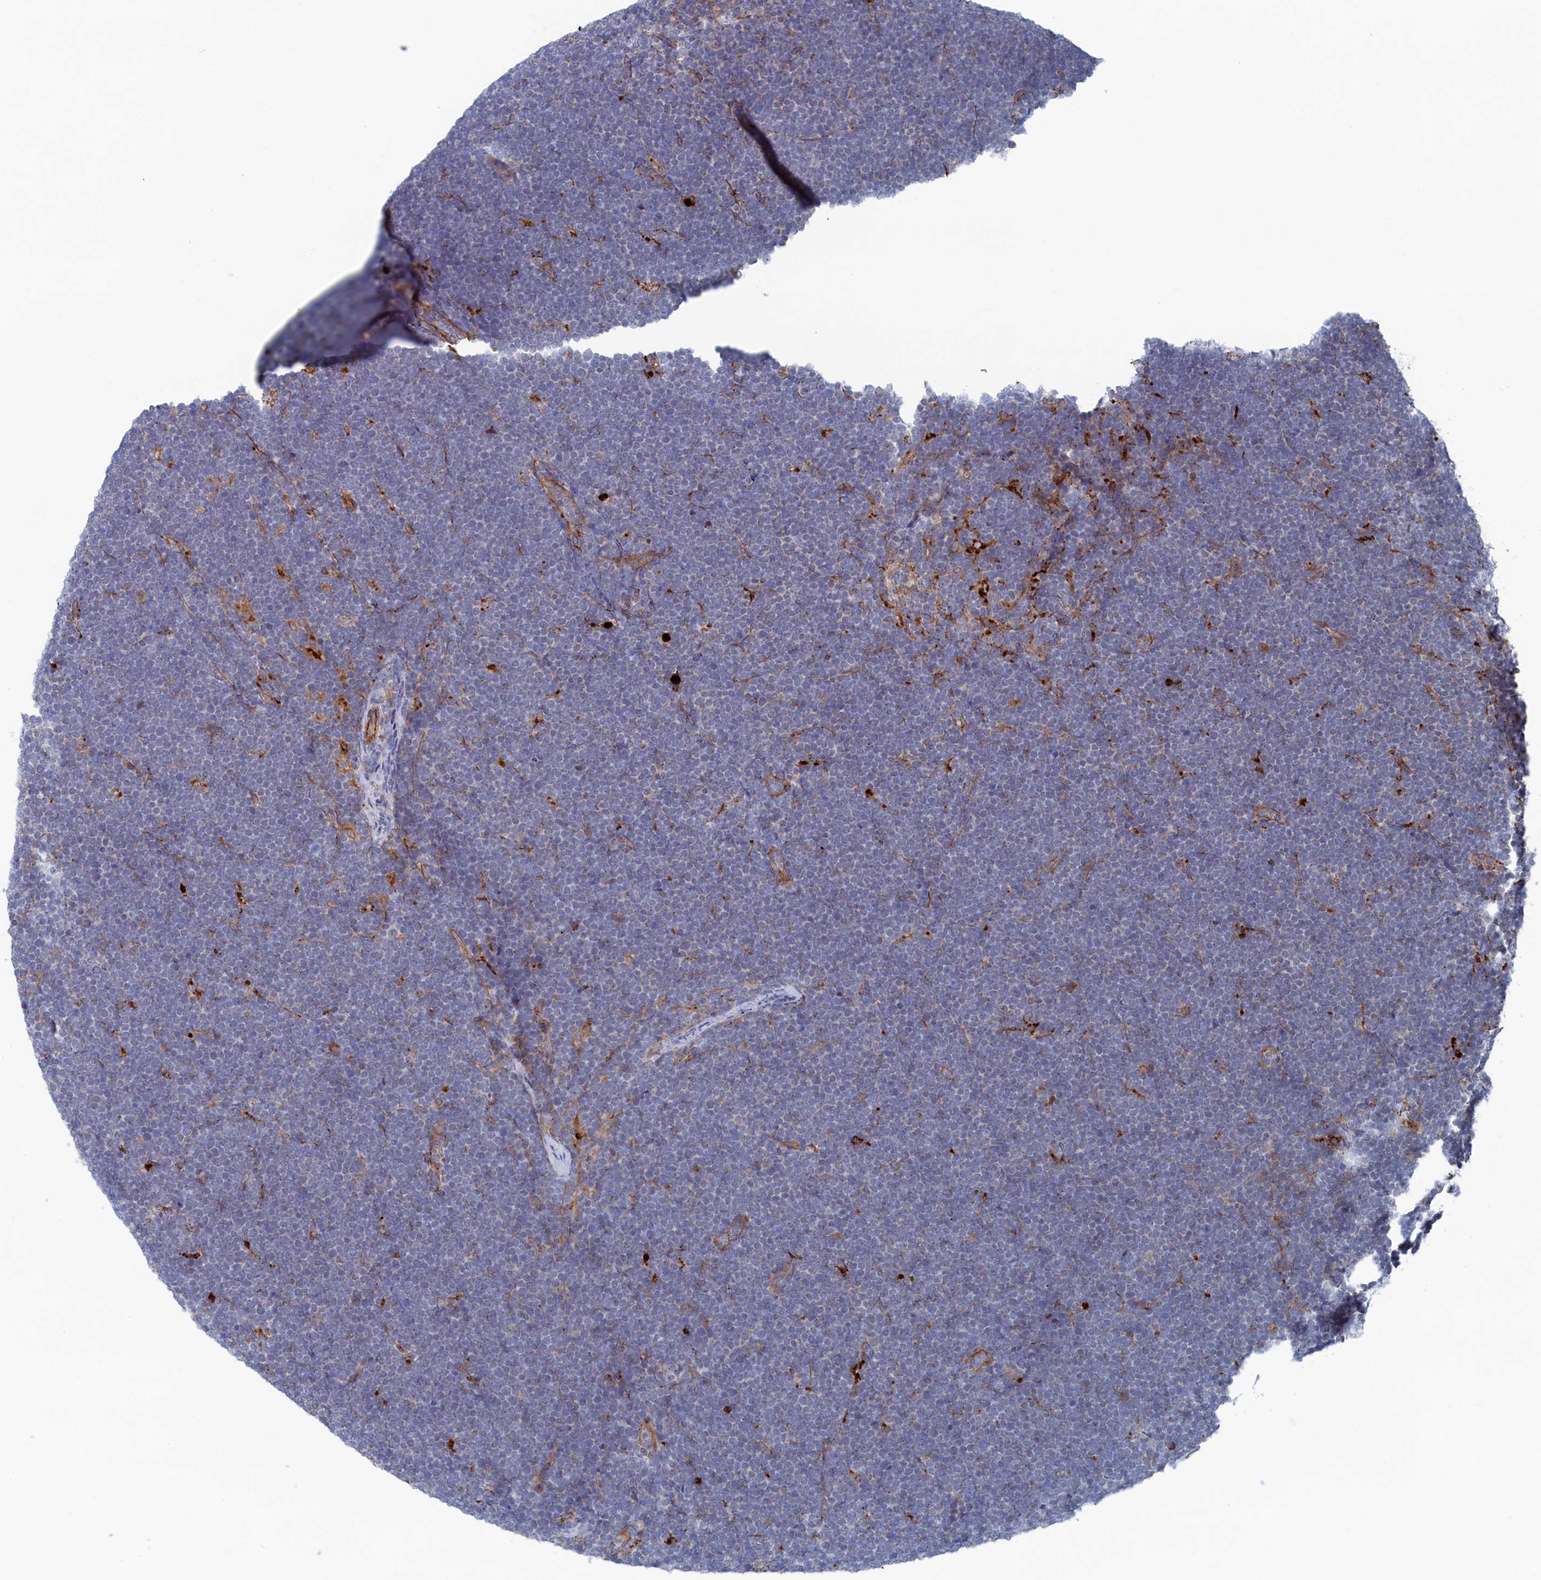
{"staining": {"intensity": "negative", "quantity": "none", "location": "none"}, "tissue": "lymphoma", "cell_type": "Tumor cells", "image_type": "cancer", "snomed": [{"axis": "morphology", "description": "Malignant lymphoma, non-Hodgkin's type, High grade"}, {"axis": "topography", "description": "Lymph node"}], "caption": "This is an immunohistochemistry image of human lymphoma. There is no positivity in tumor cells.", "gene": "FILIP1L", "patient": {"sex": "male", "age": 13}}